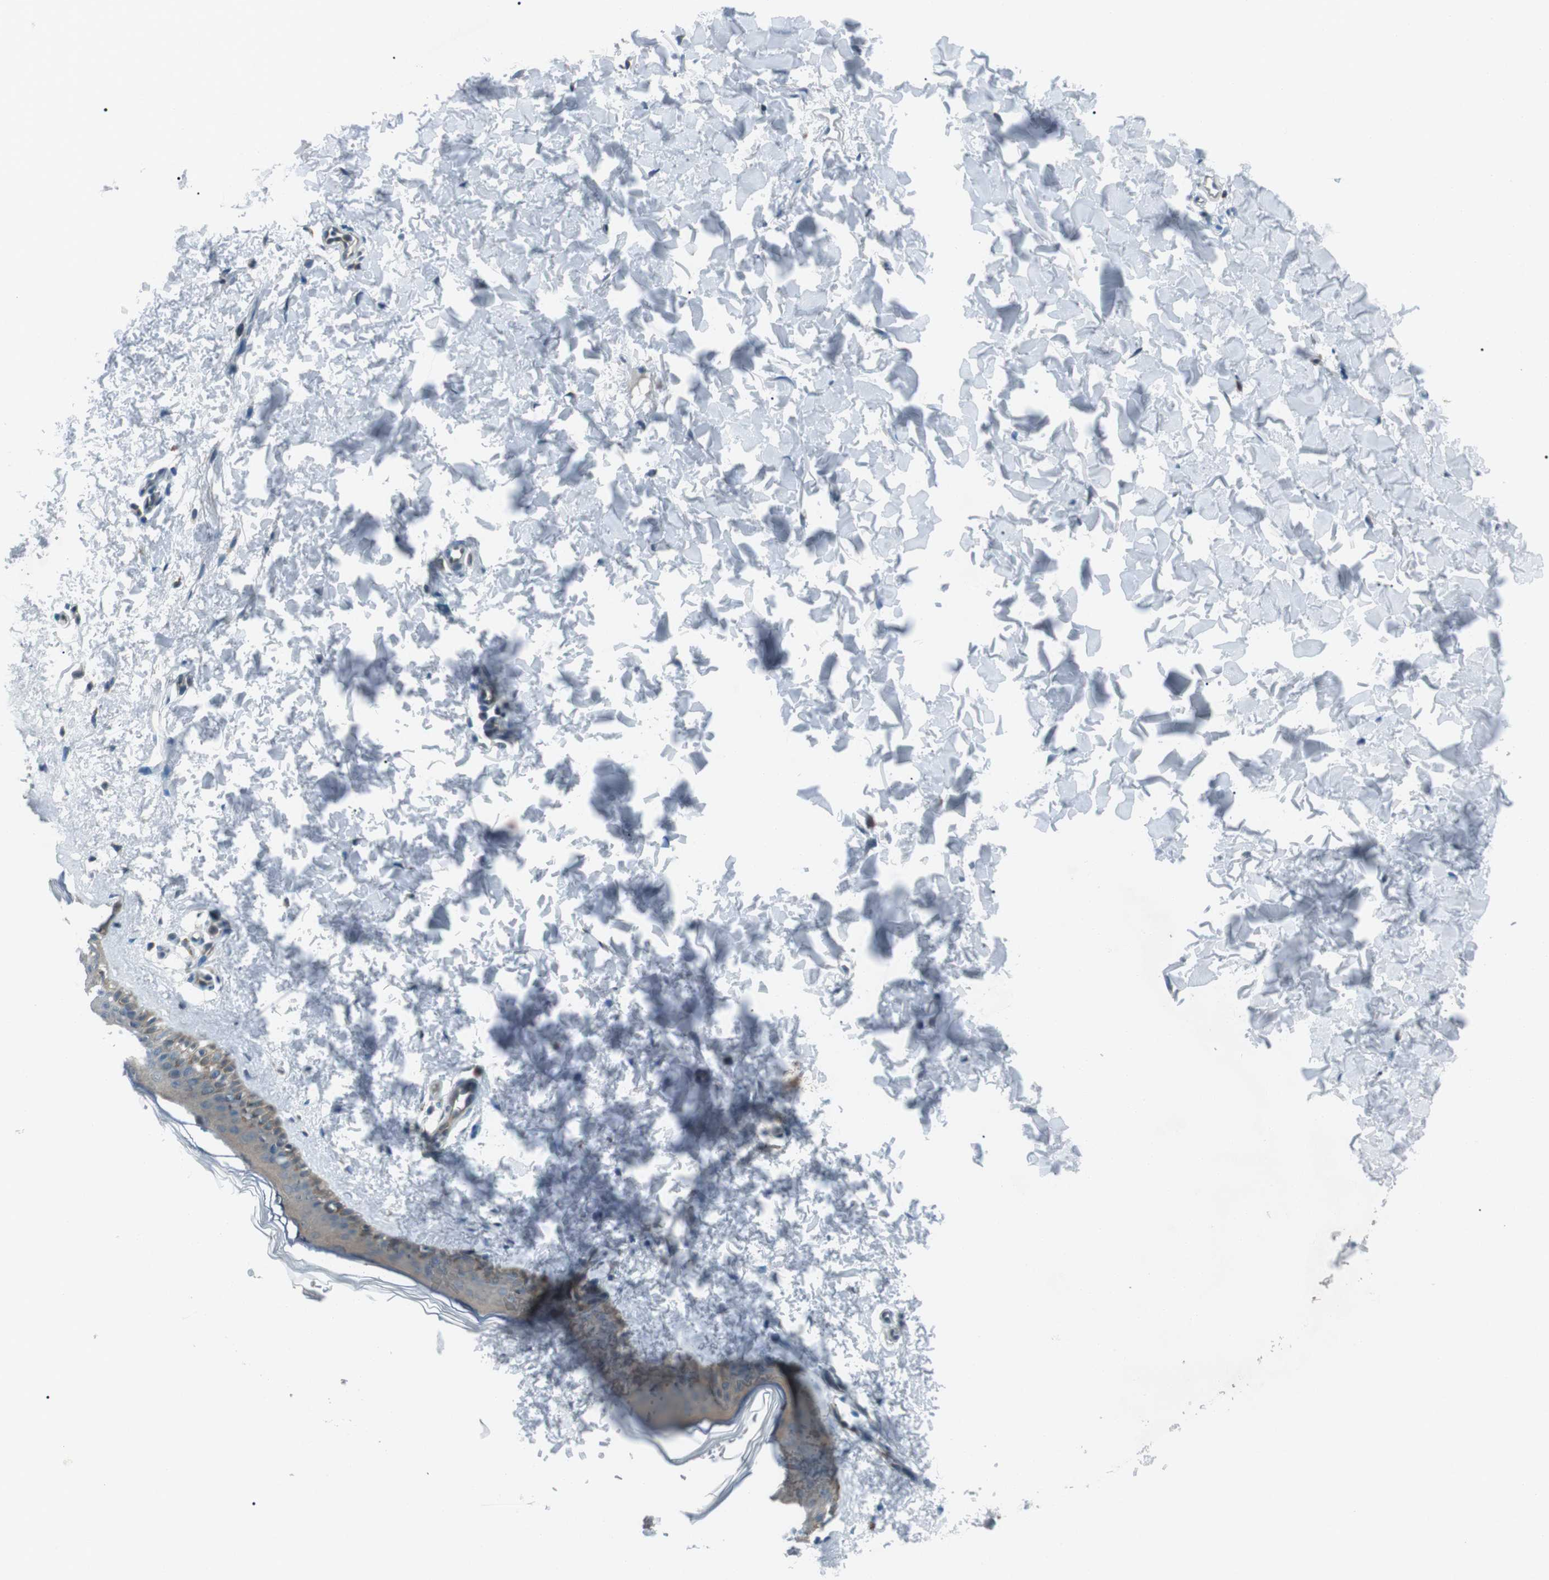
{"staining": {"intensity": "negative", "quantity": "none", "location": "none"}, "tissue": "skin", "cell_type": "Fibroblasts", "image_type": "normal", "snomed": [{"axis": "morphology", "description": "Normal tissue, NOS"}, {"axis": "topography", "description": "Skin"}], "caption": "Immunohistochemistry (IHC) image of unremarkable skin stained for a protein (brown), which exhibits no staining in fibroblasts.", "gene": "LRIG2", "patient": {"sex": "female", "age": 41}}